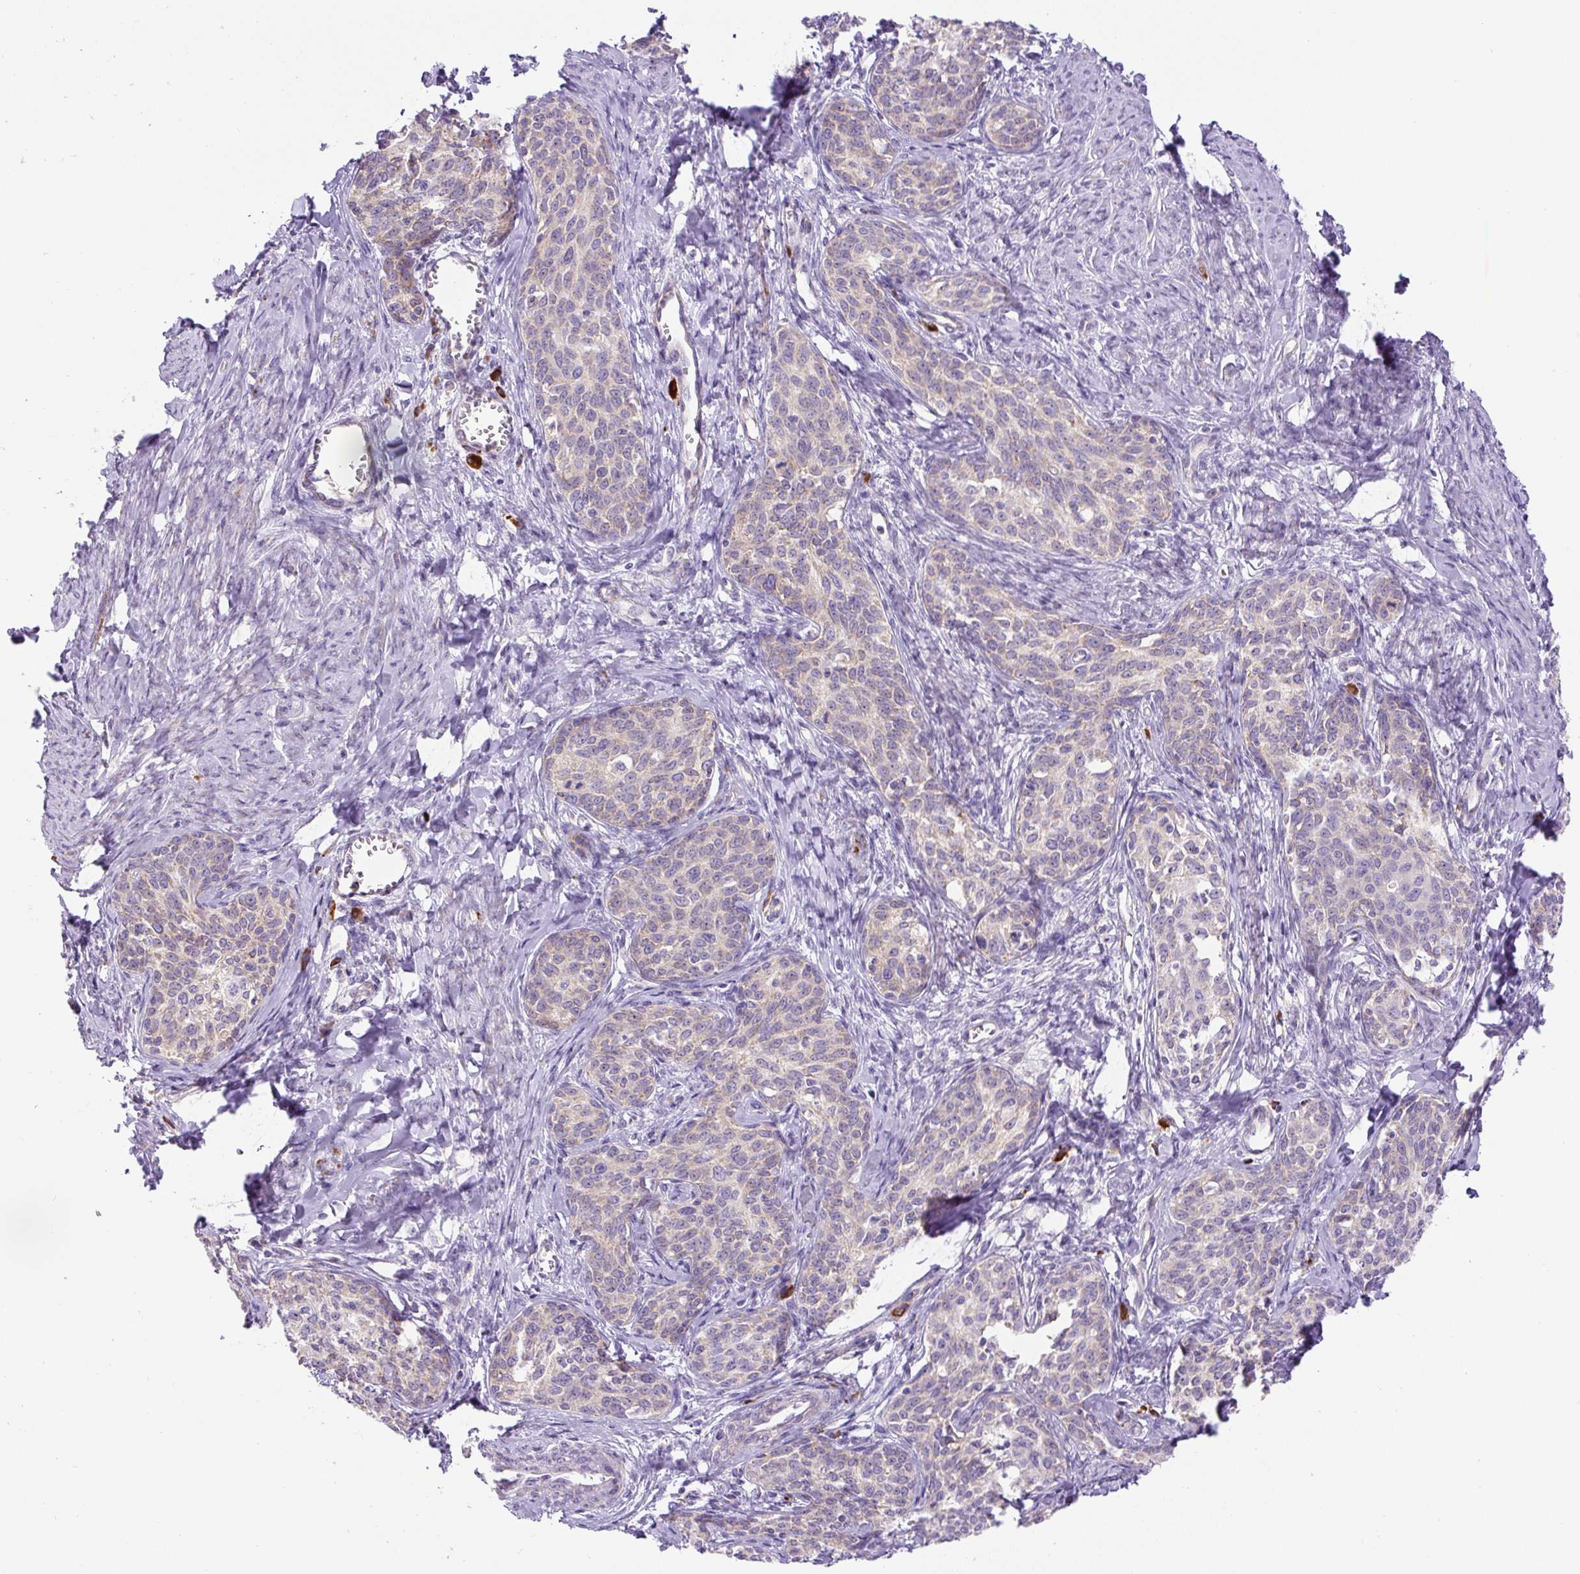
{"staining": {"intensity": "negative", "quantity": "none", "location": "none"}, "tissue": "cervical cancer", "cell_type": "Tumor cells", "image_type": "cancer", "snomed": [{"axis": "morphology", "description": "Squamous cell carcinoma, NOS"}, {"axis": "morphology", "description": "Adenocarcinoma, NOS"}, {"axis": "topography", "description": "Cervix"}], "caption": "Immunohistochemistry (IHC) image of neoplastic tissue: human squamous cell carcinoma (cervical) stained with DAB shows no significant protein staining in tumor cells. (Stains: DAB (3,3'-diaminobenzidine) immunohistochemistry (IHC) with hematoxylin counter stain, Microscopy: brightfield microscopy at high magnification).", "gene": "ZNF596", "patient": {"sex": "female", "age": 52}}